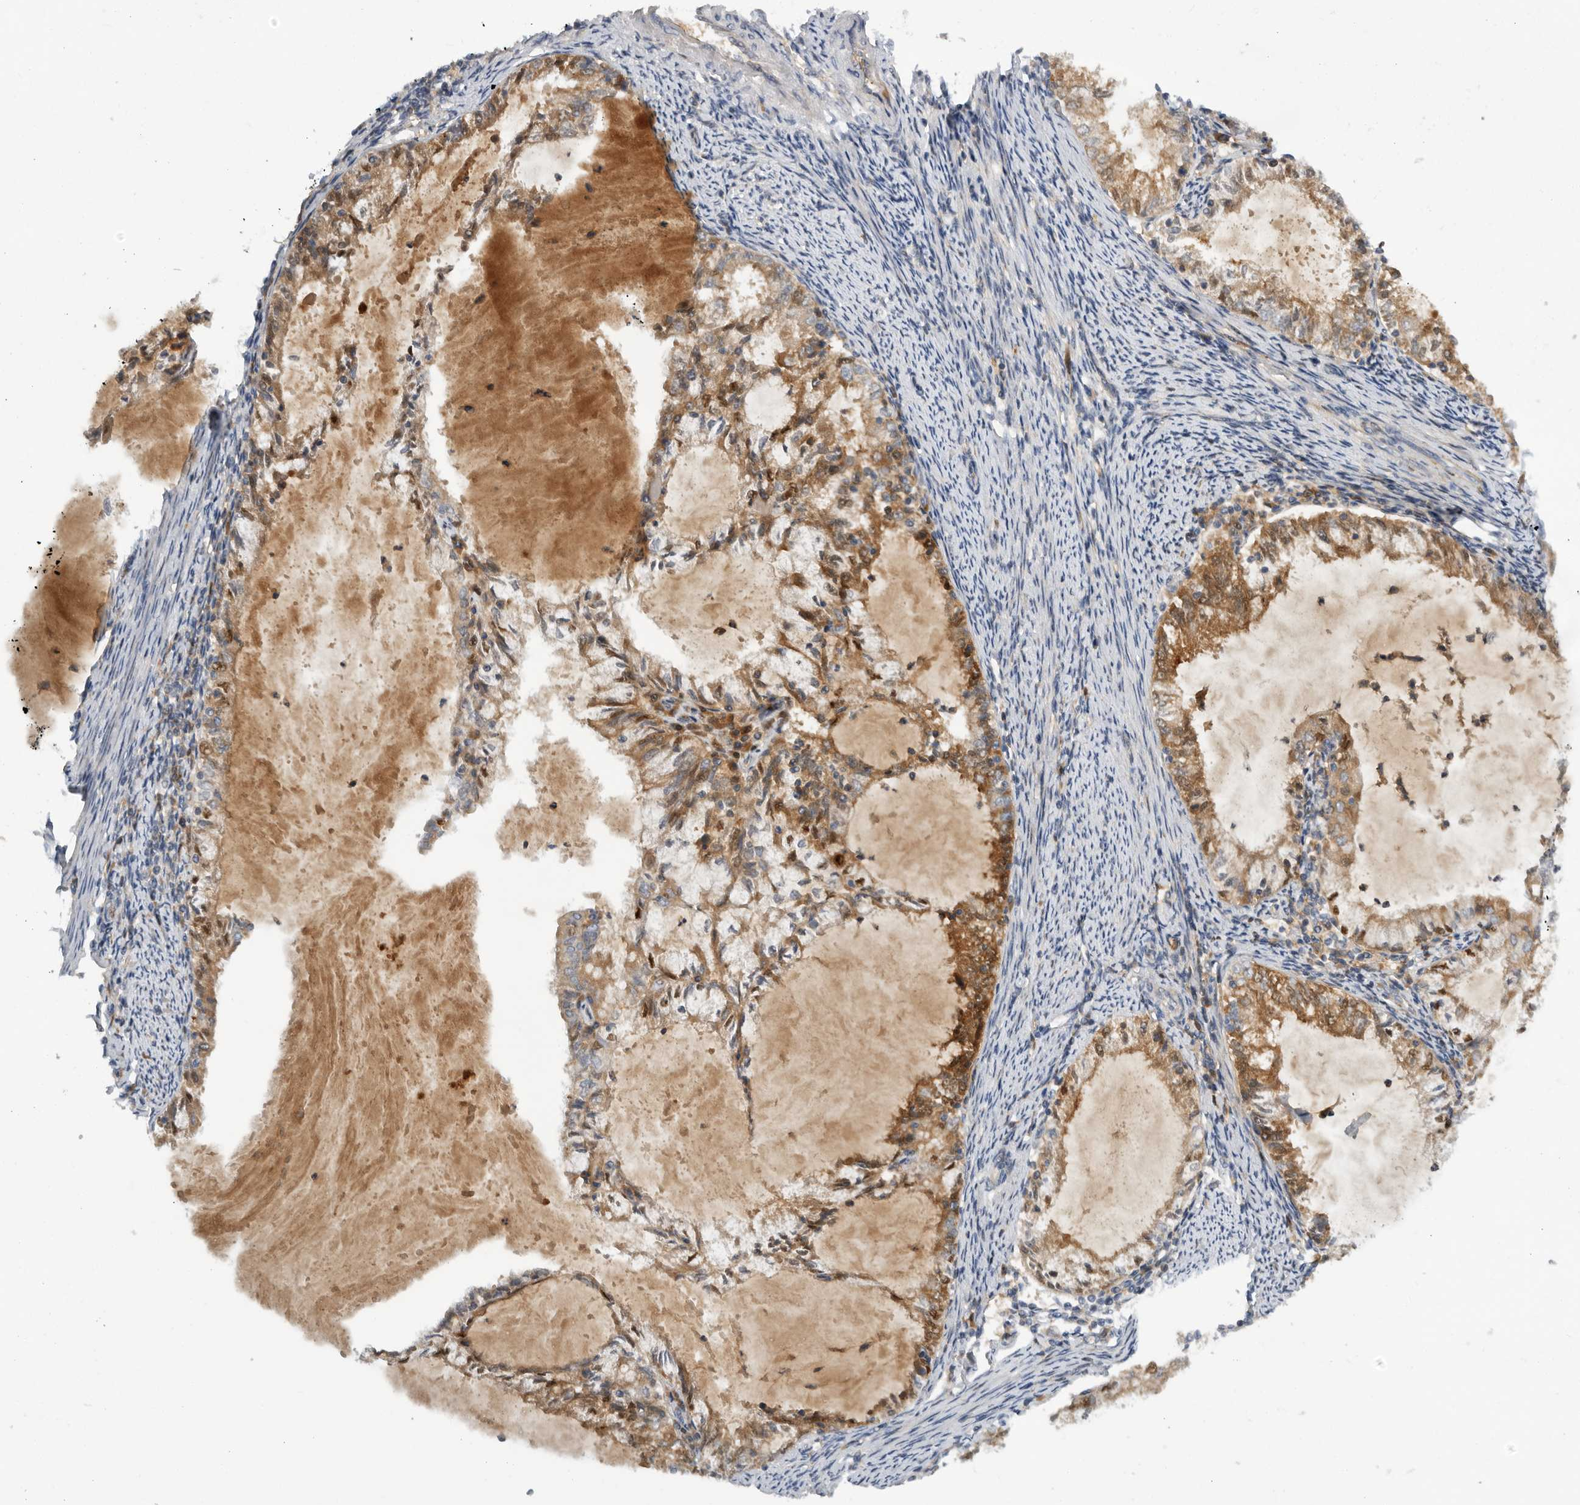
{"staining": {"intensity": "moderate", "quantity": ">75%", "location": "cytoplasmic/membranous"}, "tissue": "endometrial cancer", "cell_type": "Tumor cells", "image_type": "cancer", "snomed": [{"axis": "morphology", "description": "Adenocarcinoma, NOS"}, {"axis": "topography", "description": "Endometrium"}], "caption": "The photomicrograph reveals staining of endometrial cancer, revealing moderate cytoplasmic/membranous protein expression (brown color) within tumor cells. The staining was performed using DAB to visualize the protein expression in brown, while the nuclei were stained in blue with hematoxylin (Magnification: 20x).", "gene": "AASDHPPT", "patient": {"sex": "female", "age": 57}}